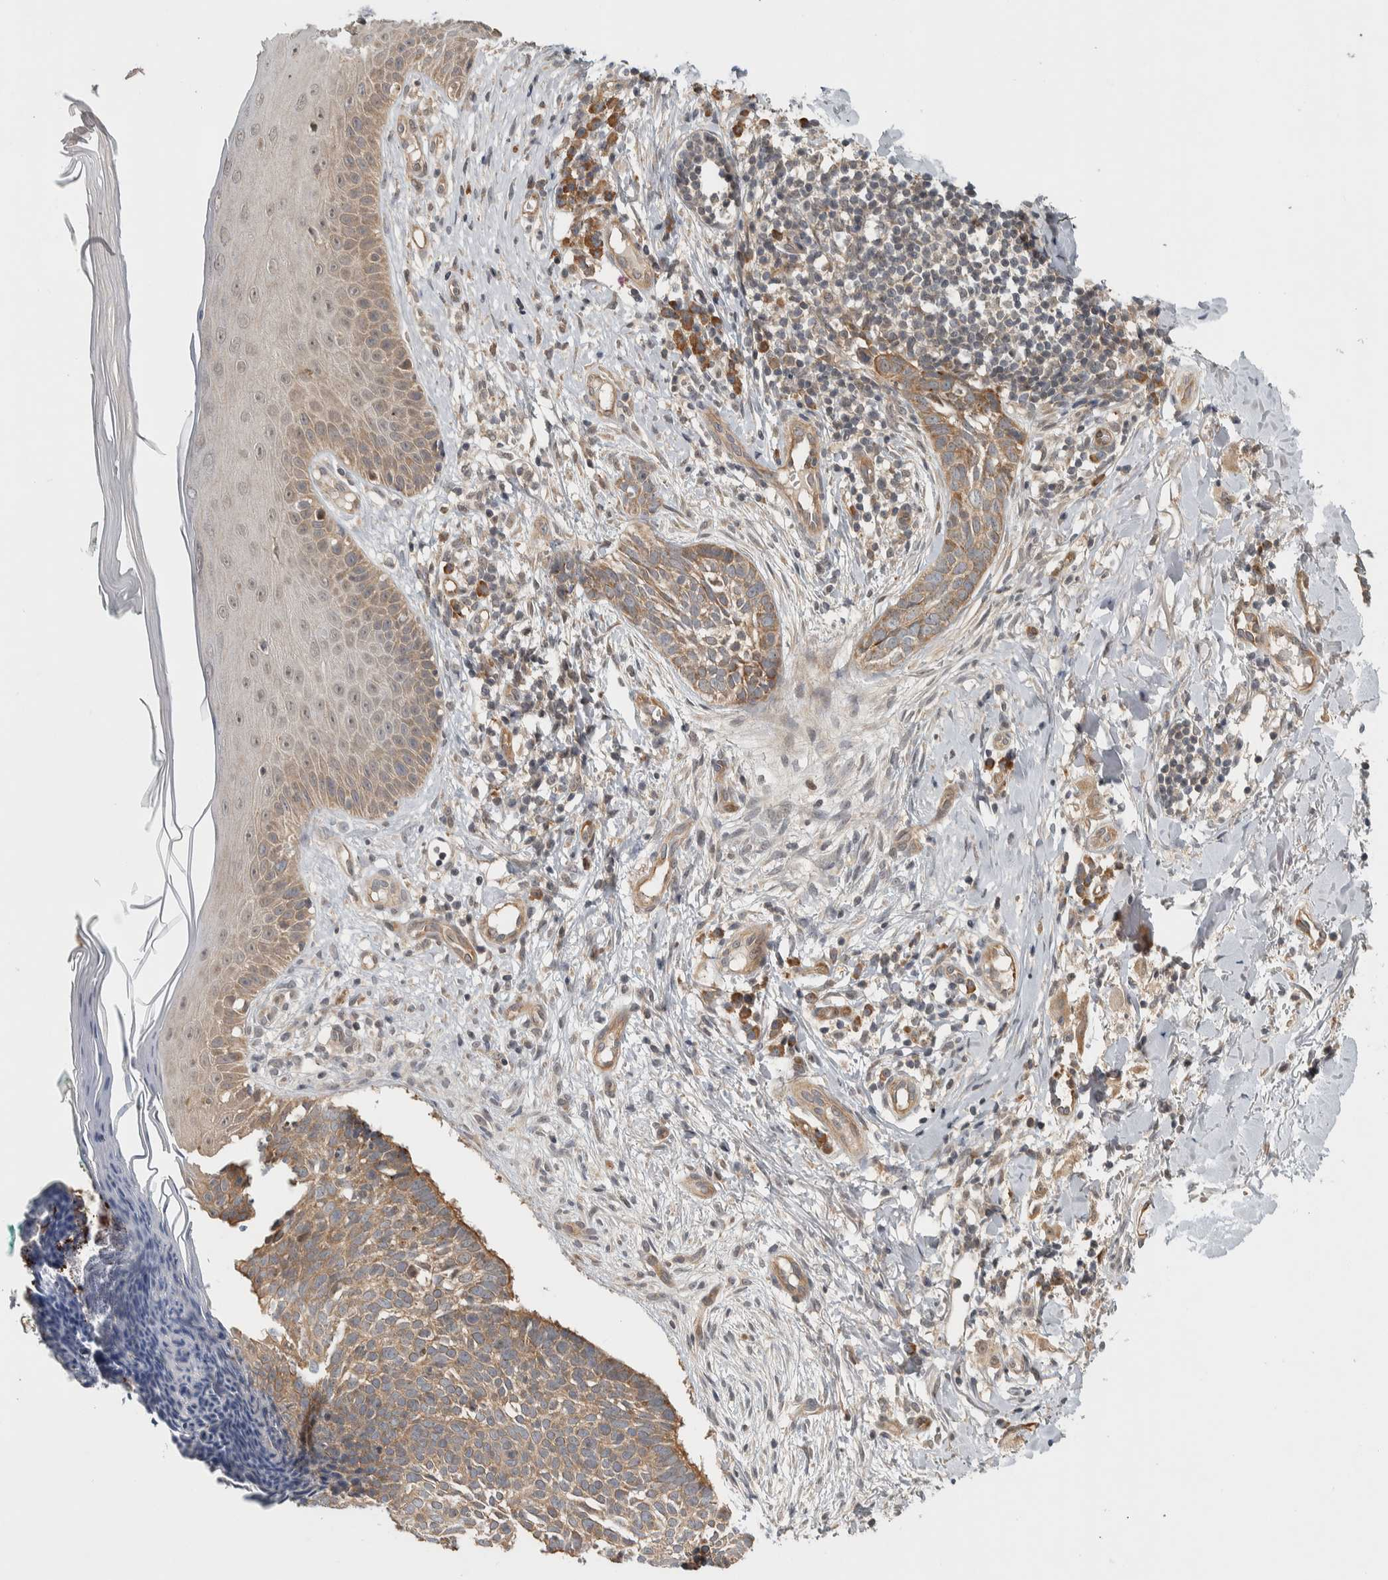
{"staining": {"intensity": "weak", "quantity": ">75%", "location": "cytoplasmic/membranous"}, "tissue": "skin cancer", "cell_type": "Tumor cells", "image_type": "cancer", "snomed": [{"axis": "morphology", "description": "Normal tissue, NOS"}, {"axis": "morphology", "description": "Basal cell carcinoma"}, {"axis": "topography", "description": "Skin"}], "caption": "Human basal cell carcinoma (skin) stained with a brown dye shows weak cytoplasmic/membranous positive expression in approximately >75% of tumor cells.", "gene": "TBC1D31", "patient": {"sex": "male", "age": 67}}